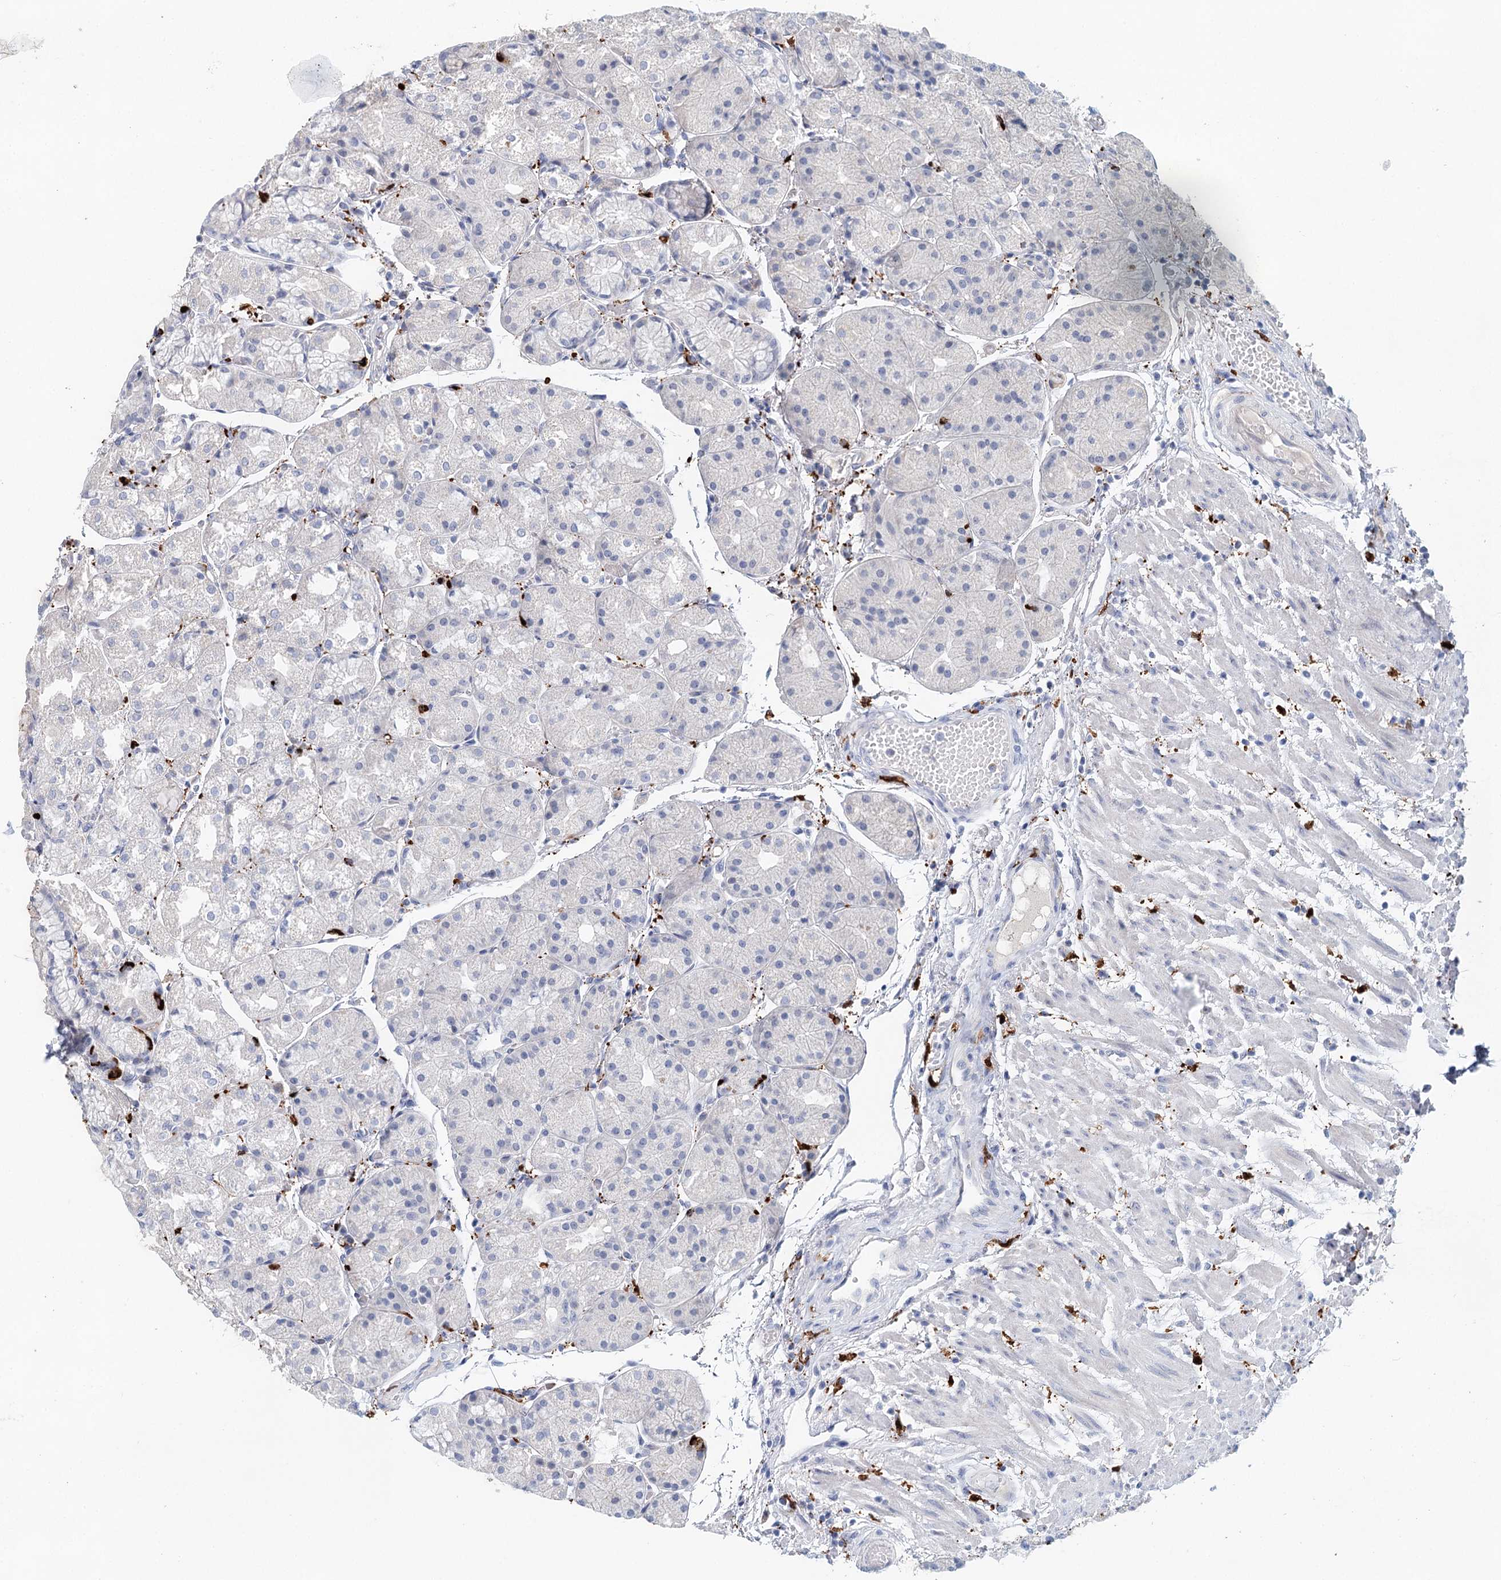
{"staining": {"intensity": "negative", "quantity": "none", "location": "none"}, "tissue": "stomach", "cell_type": "Glandular cells", "image_type": "normal", "snomed": [{"axis": "morphology", "description": "Normal tissue, NOS"}, {"axis": "topography", "description": "Stomach, upper"}], "caption": "Stomach stained for a protein using immunohistochemistry displays no expression glandular cells.", "gene": "SLC19A3", "patient": {"sex": "male", "age": 72}}